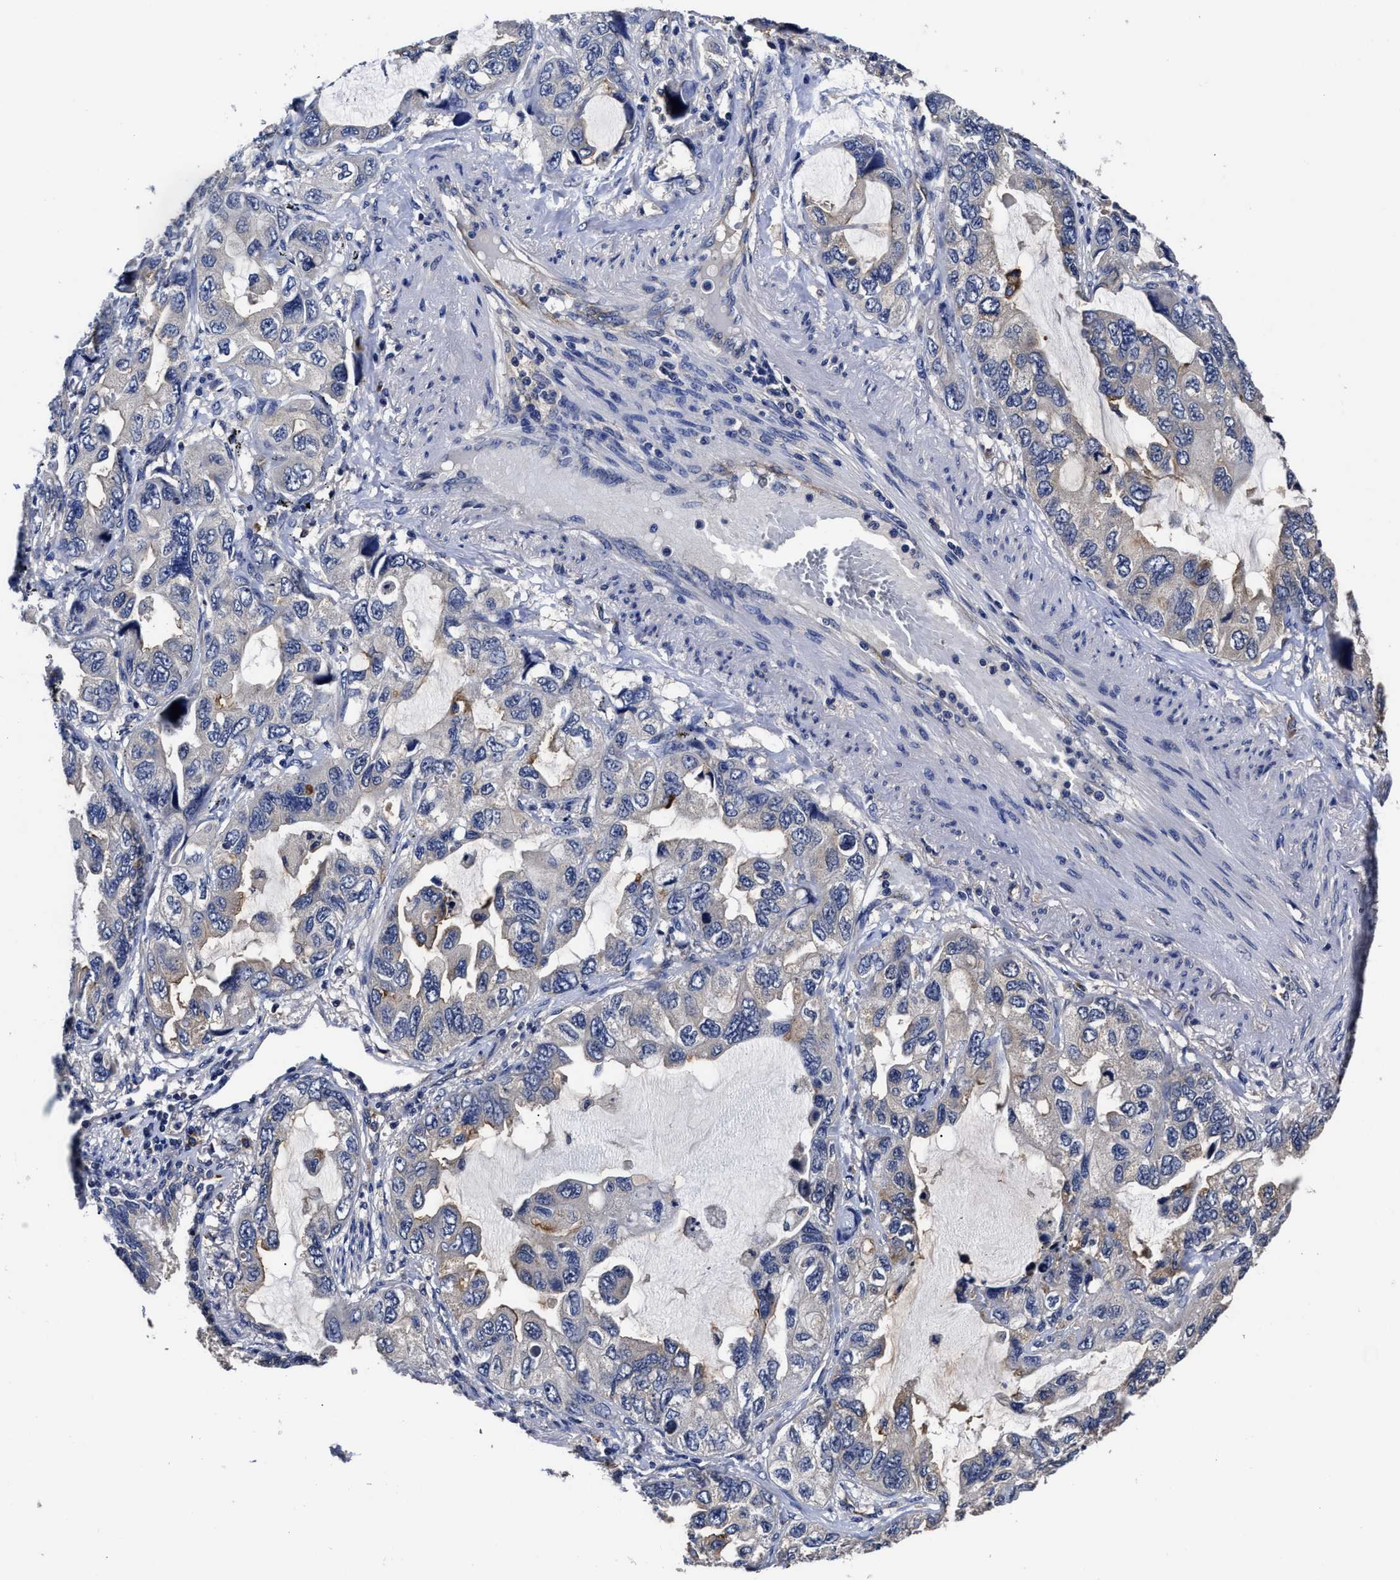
{"staining": {"intensity": "moderate", "quantity": "<25%", "location": "cytoplasmic/membranous"}, "tissue": "lung cancer", "cell_type": "Tumor cells", "image_type": "cancer", "snomed": [{"axis": "morphology", "description": "Squamous cell carcinoma, NOS"}, {"axis": "topography", "description": "Lung"}], "caption": "Tumor cells demonstrate low levels of moderate cytoplasmic/membranous positivity in about <25% of cells in lung cancer (squamous cell carcinoma). (IHC, brightfield microscopy, high magnification).", "gene": "SOCS5", "patient": {"sex": "female", "age": 73}}